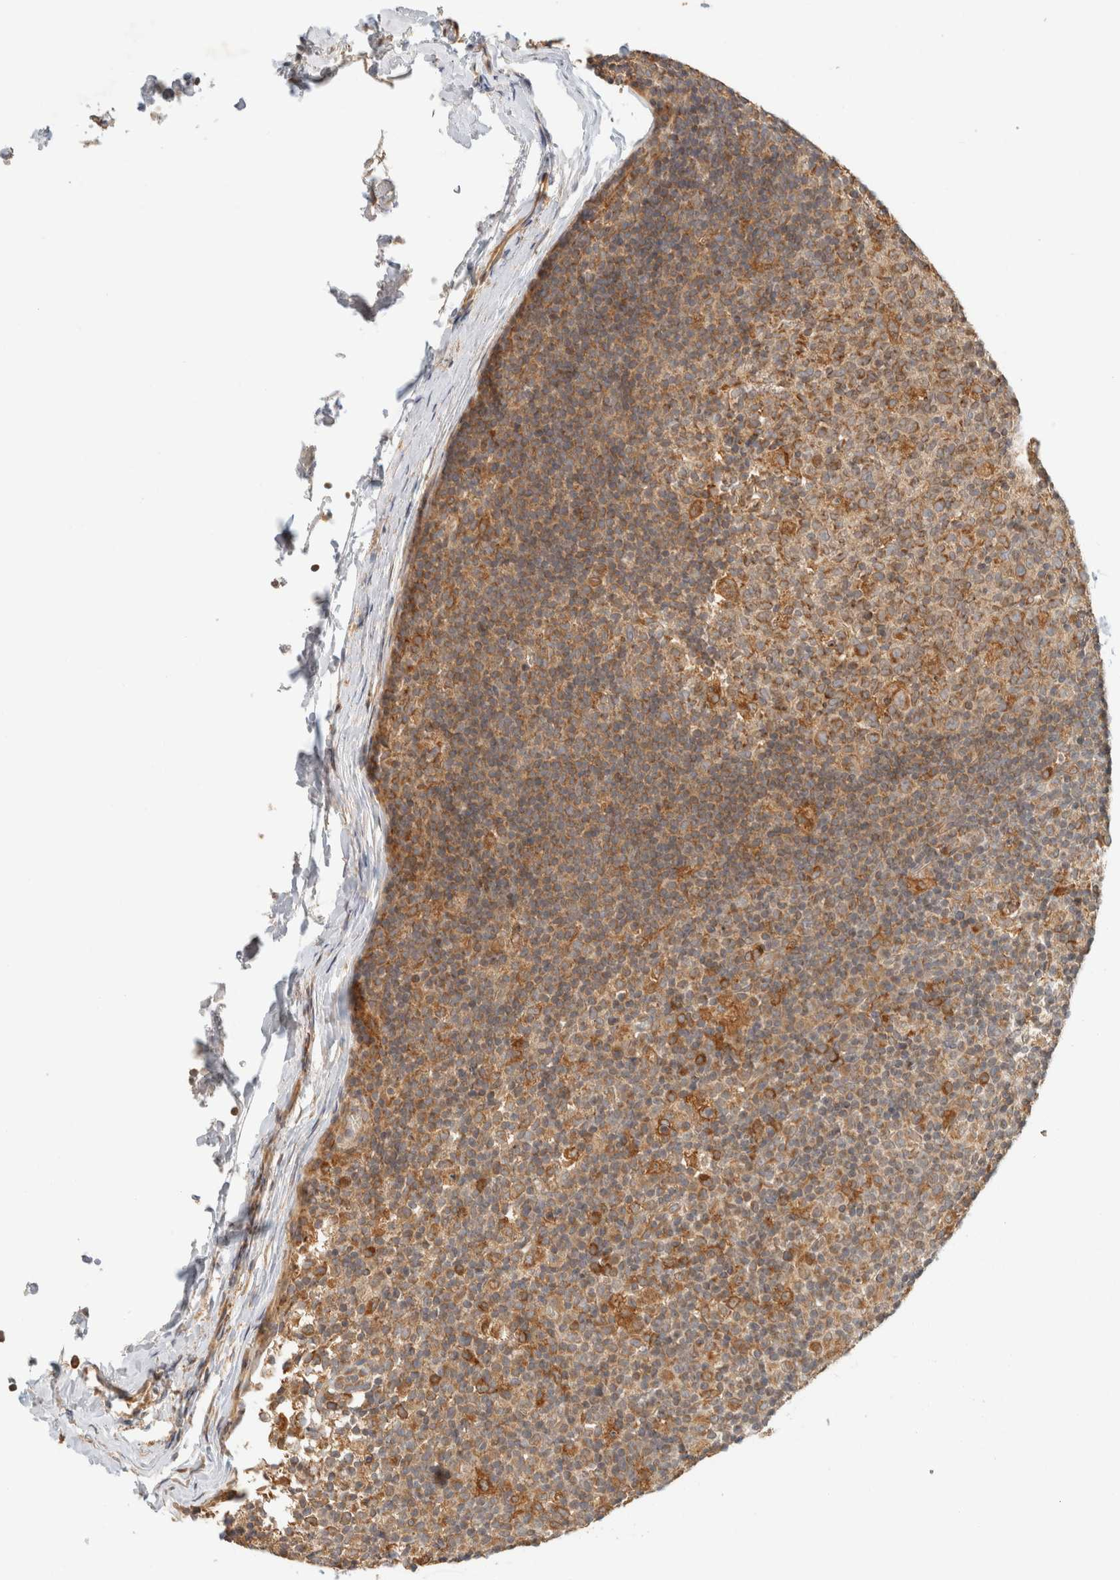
{"staining": {"intensity": "moderate", "quantity": "25%-75%", "location": "cytoplasmic/membranous"}, "tissue": "lymph node", "cell_type": "Germinal center cells", "image_type": "normal", "snomed": [{"axis": "morphology", "description": "Normal tissue, NOS"}, {"axis": "morphology", "description": "Inflammation, NOS"}, {"axis": "topography", "description": "Lymph node"}], "caption": "Immunohistochemistry photomicrograph of normal lymph node: human lymph node stained using IHC shows medium levels of moderate protein expression localized specifically in the cytoplasmic/membranous of germinal center cells, appearing as a cytoplasmic/membranous brown color.", "gene": "TACC1", "patient": {"sex": "male", "age": 55}}